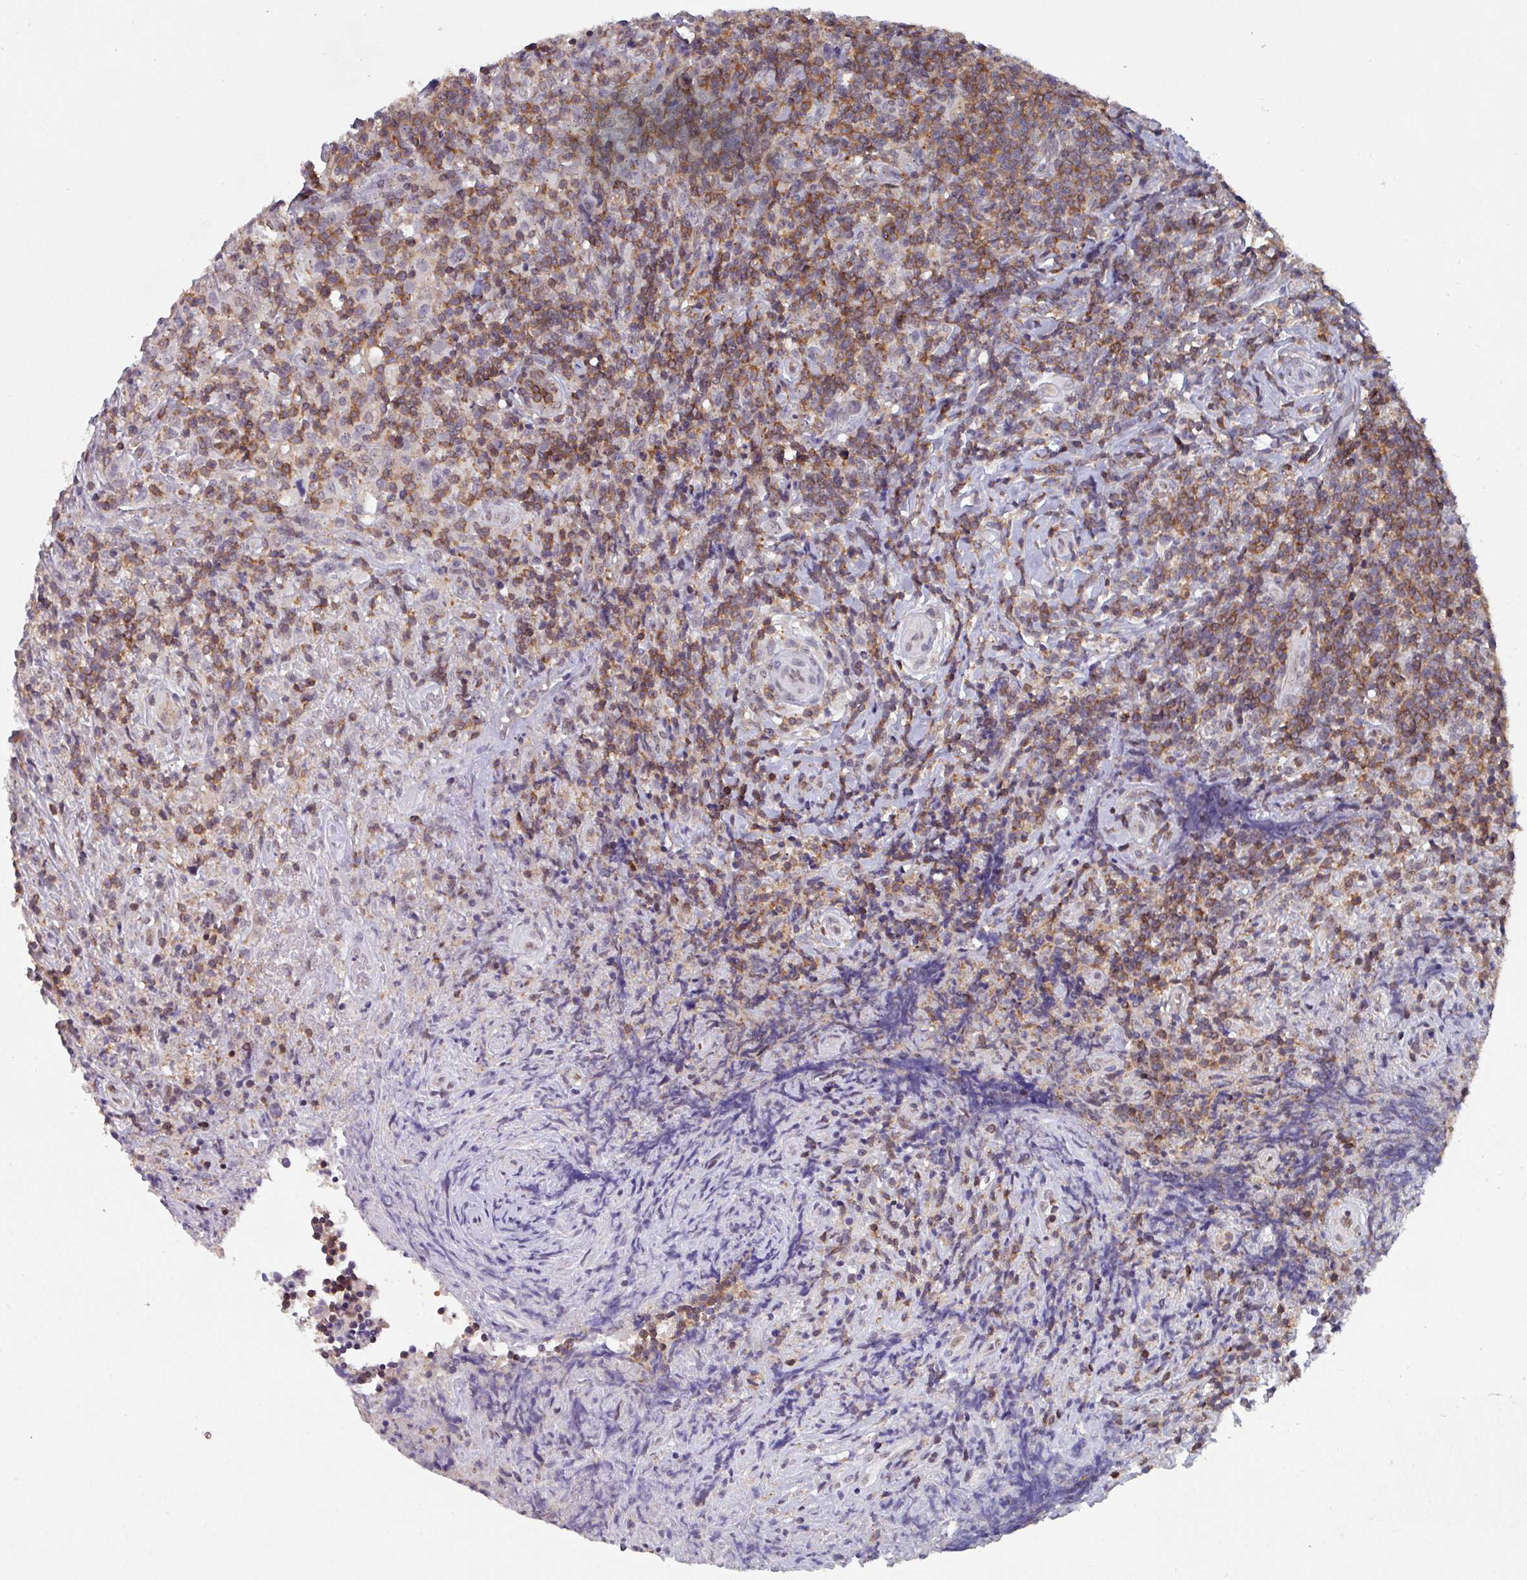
{"staining": {"intensity": "negative", "quantity": "none", "location": "none"}, "tissue": "lymphoma", "cell_type": "Tumor cells", "image_type": "cancer", "snomed": [{"axis": "morphology", "description": "Hodgkin's disease, NOS"}, {"axis": "topography", "description": "Lymph node"}], "caption": "IHC histopathology image of lymphoma stained for a protein (brown), which displays no staining in tumor cells.", "gene": "RASAL3", "patient": {"sex": "female", "age": 18}}